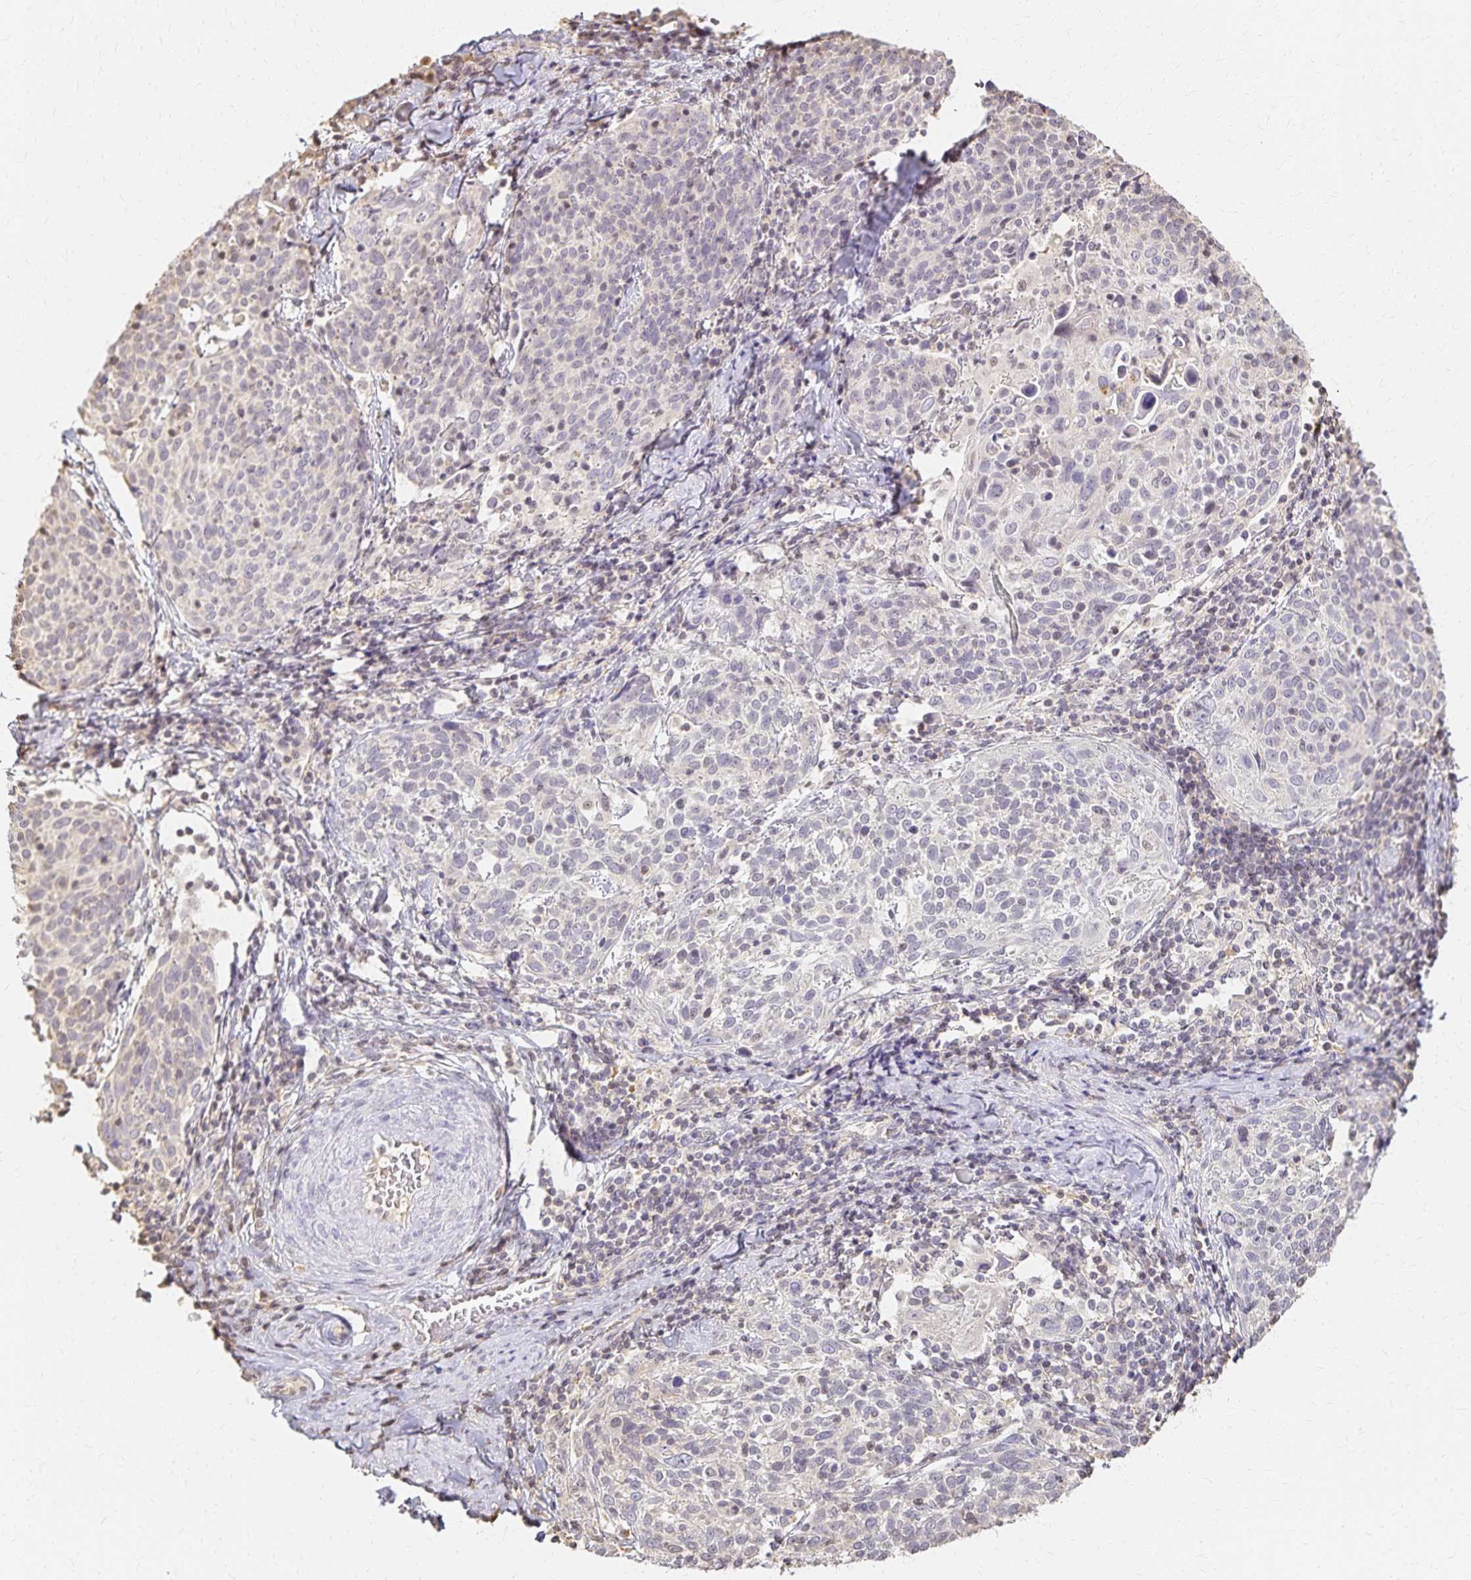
{"staining": {"intensity": "negative", "quantity": "none", "location": "none"}, "tissue": "cervical cancer", "cell_type": "Tumor cells", "image_type": "cancer", "snomed": [{"axis": "morphology", "description": "Squamous cell carcinoma, NOS"}, {"axis": "topography", "description": "Cervix"}], "caption": "The photomicrograph exhibits no significant expression in tumor cells of squamous cell carcinoma (cervical).", "gene": "AZGP1", "patient": {"sex": "female", "age": 61}}